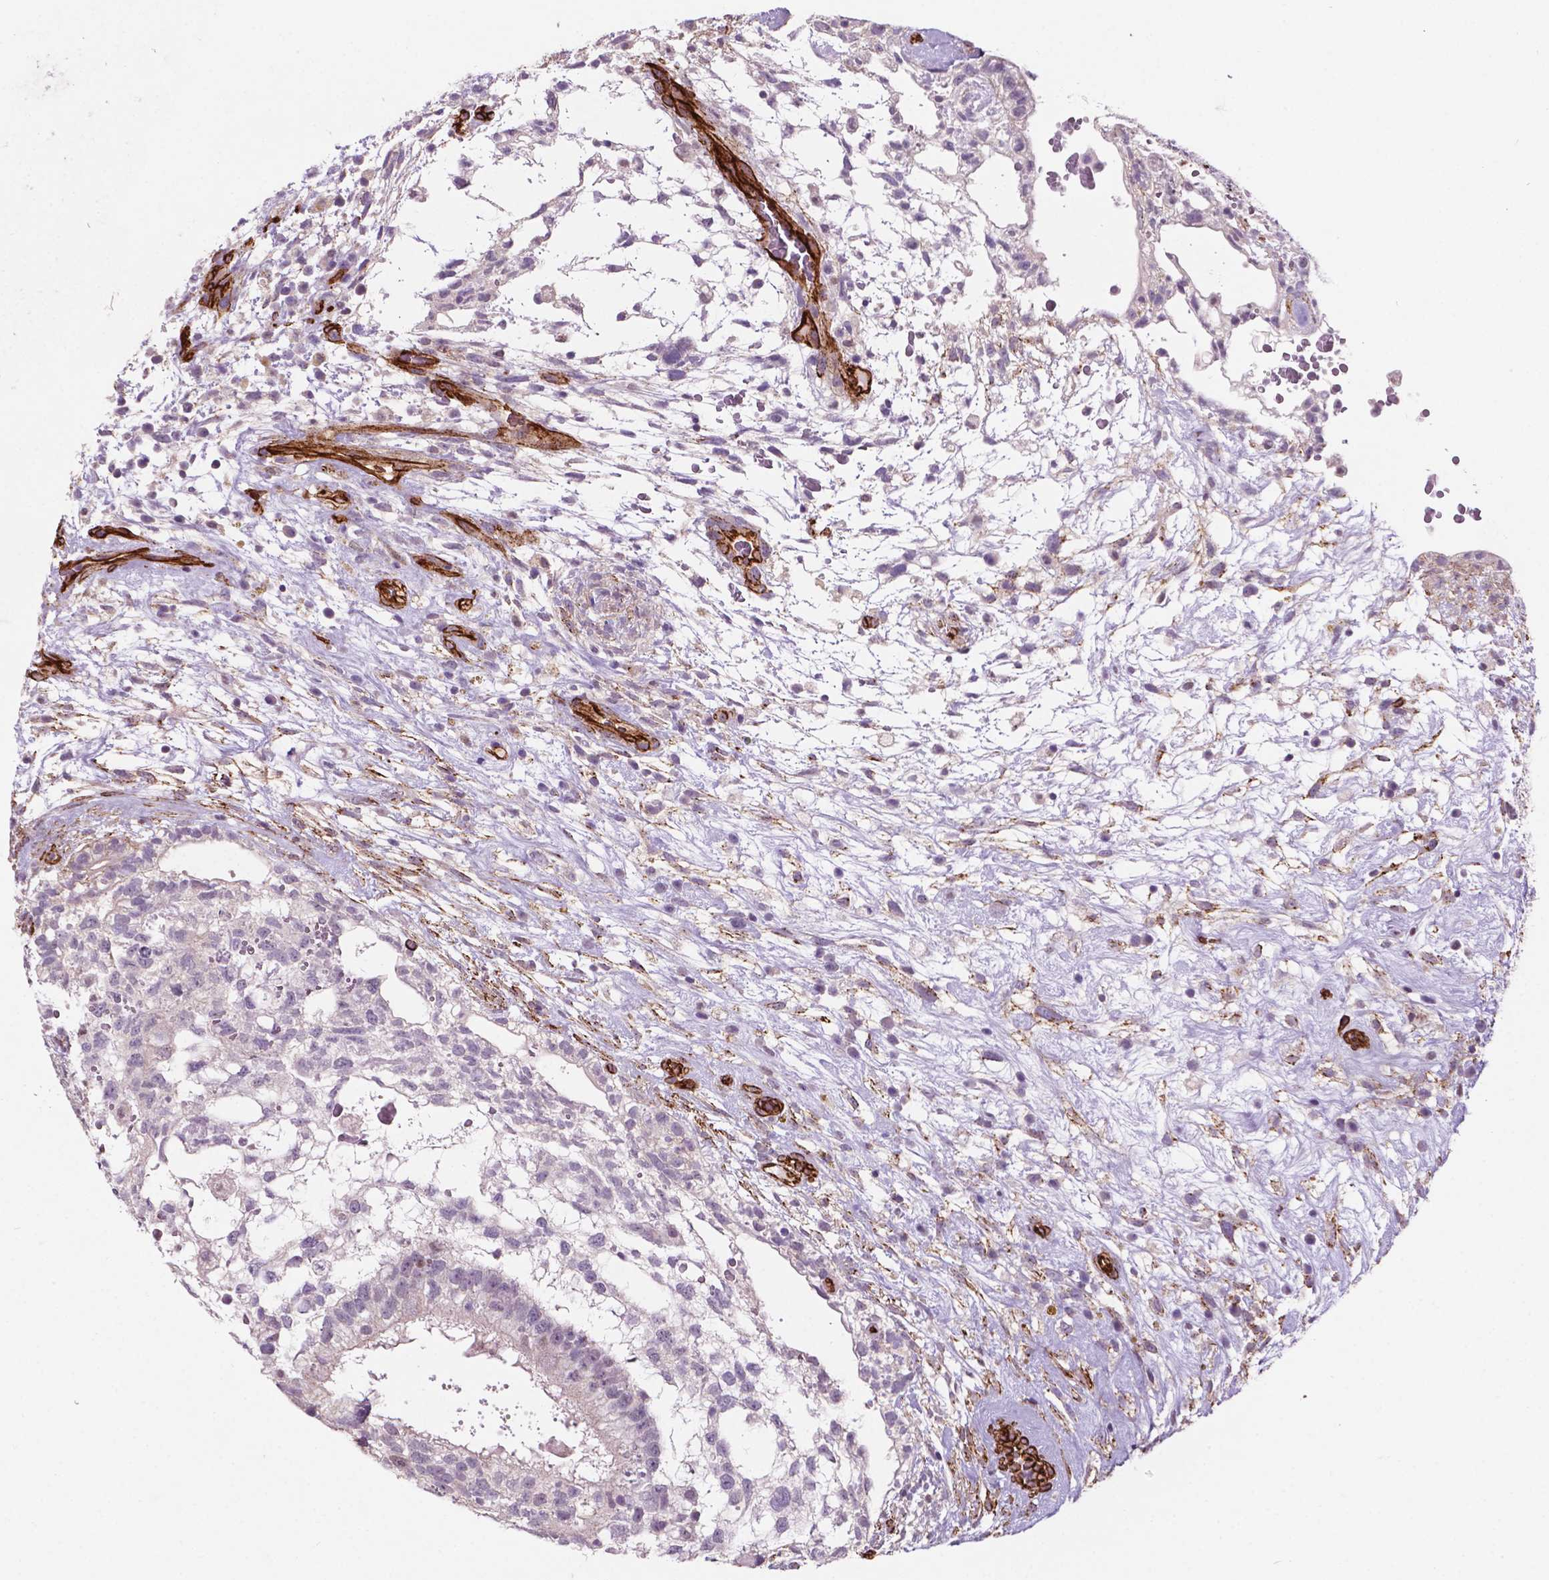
{"staining": {"intensity": "negative", "quantity": "none", "location": "none"}, "tissue": "testis cancer", "cell_type": "Tumor cells", "image_type": "cancer", "snomed": [{"axis": "morphology", "description": "Normal tissue, NOS"}, {"axis": "morphology", "description": "Carcinoma, Embryonal, NOS"}, {"axis": "topography", "description": "Testis"}], "caption": "Immunohistochemistry (IHC) photomicrograph of neoplastic tissue: human embryonal carcinoma (testis) stained with DAB (3,3'-diaminobenzidine) displays no significant protein expression in tumor cells.", "gene": "EGFL8", "patient": {"sex": "male", "age": 32}}